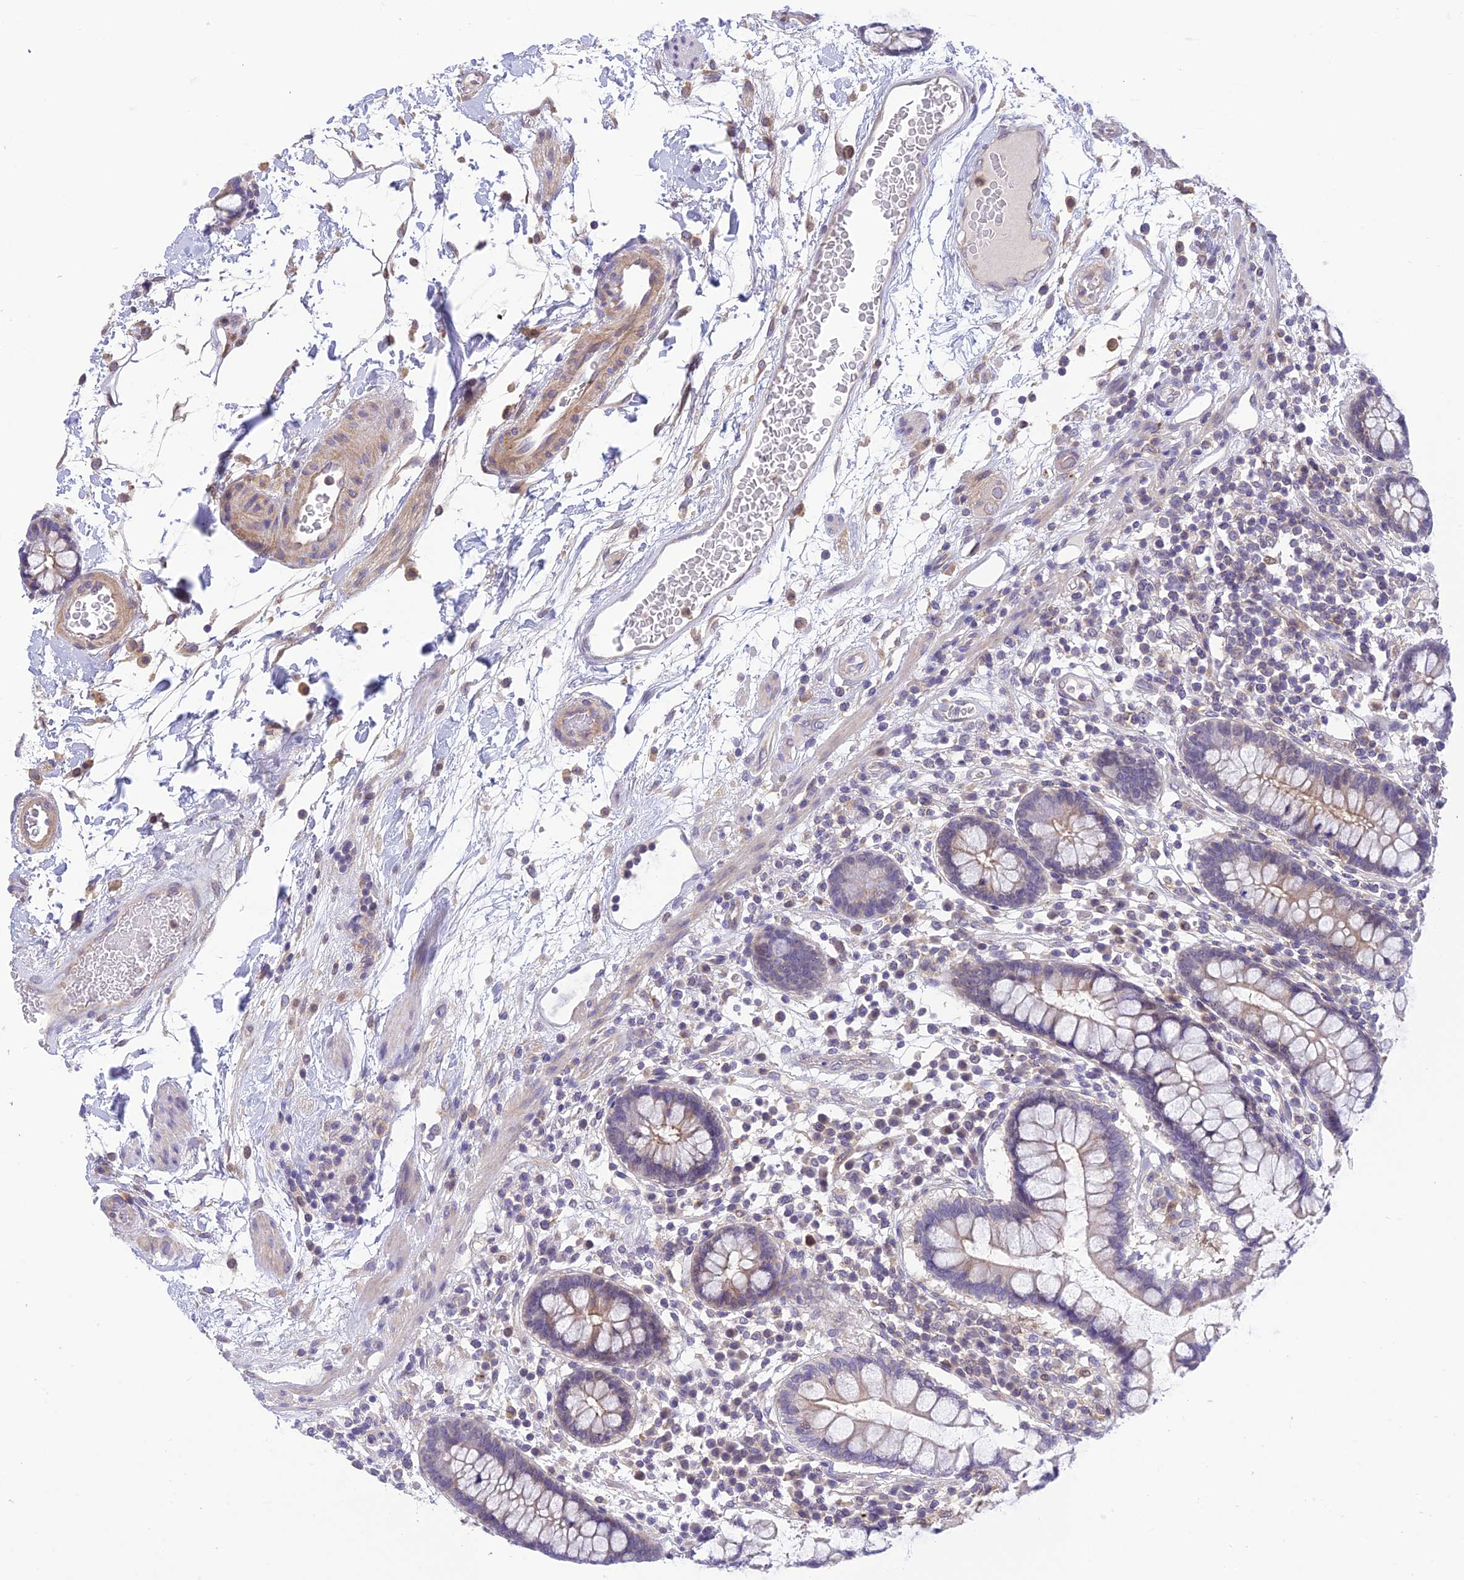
{"staining": {"intensity": "negative", "quantity": "none", "location": "none"}, "tissue": "colon", "cell_type": "Endothelial cells", "image_type": "normal", "snomed": [{"axis": "morphology", "description": "Normal tissue, NOS"}, {"axis": "topography", "description": "Colon"}], "caption": "There is no significant expression in endothelial cells of colon. (DAB IHC visualized using brightfield microscopy, high magnification).", "gene": "BMT2", "patient": {"sex": "female", "age": 79}}